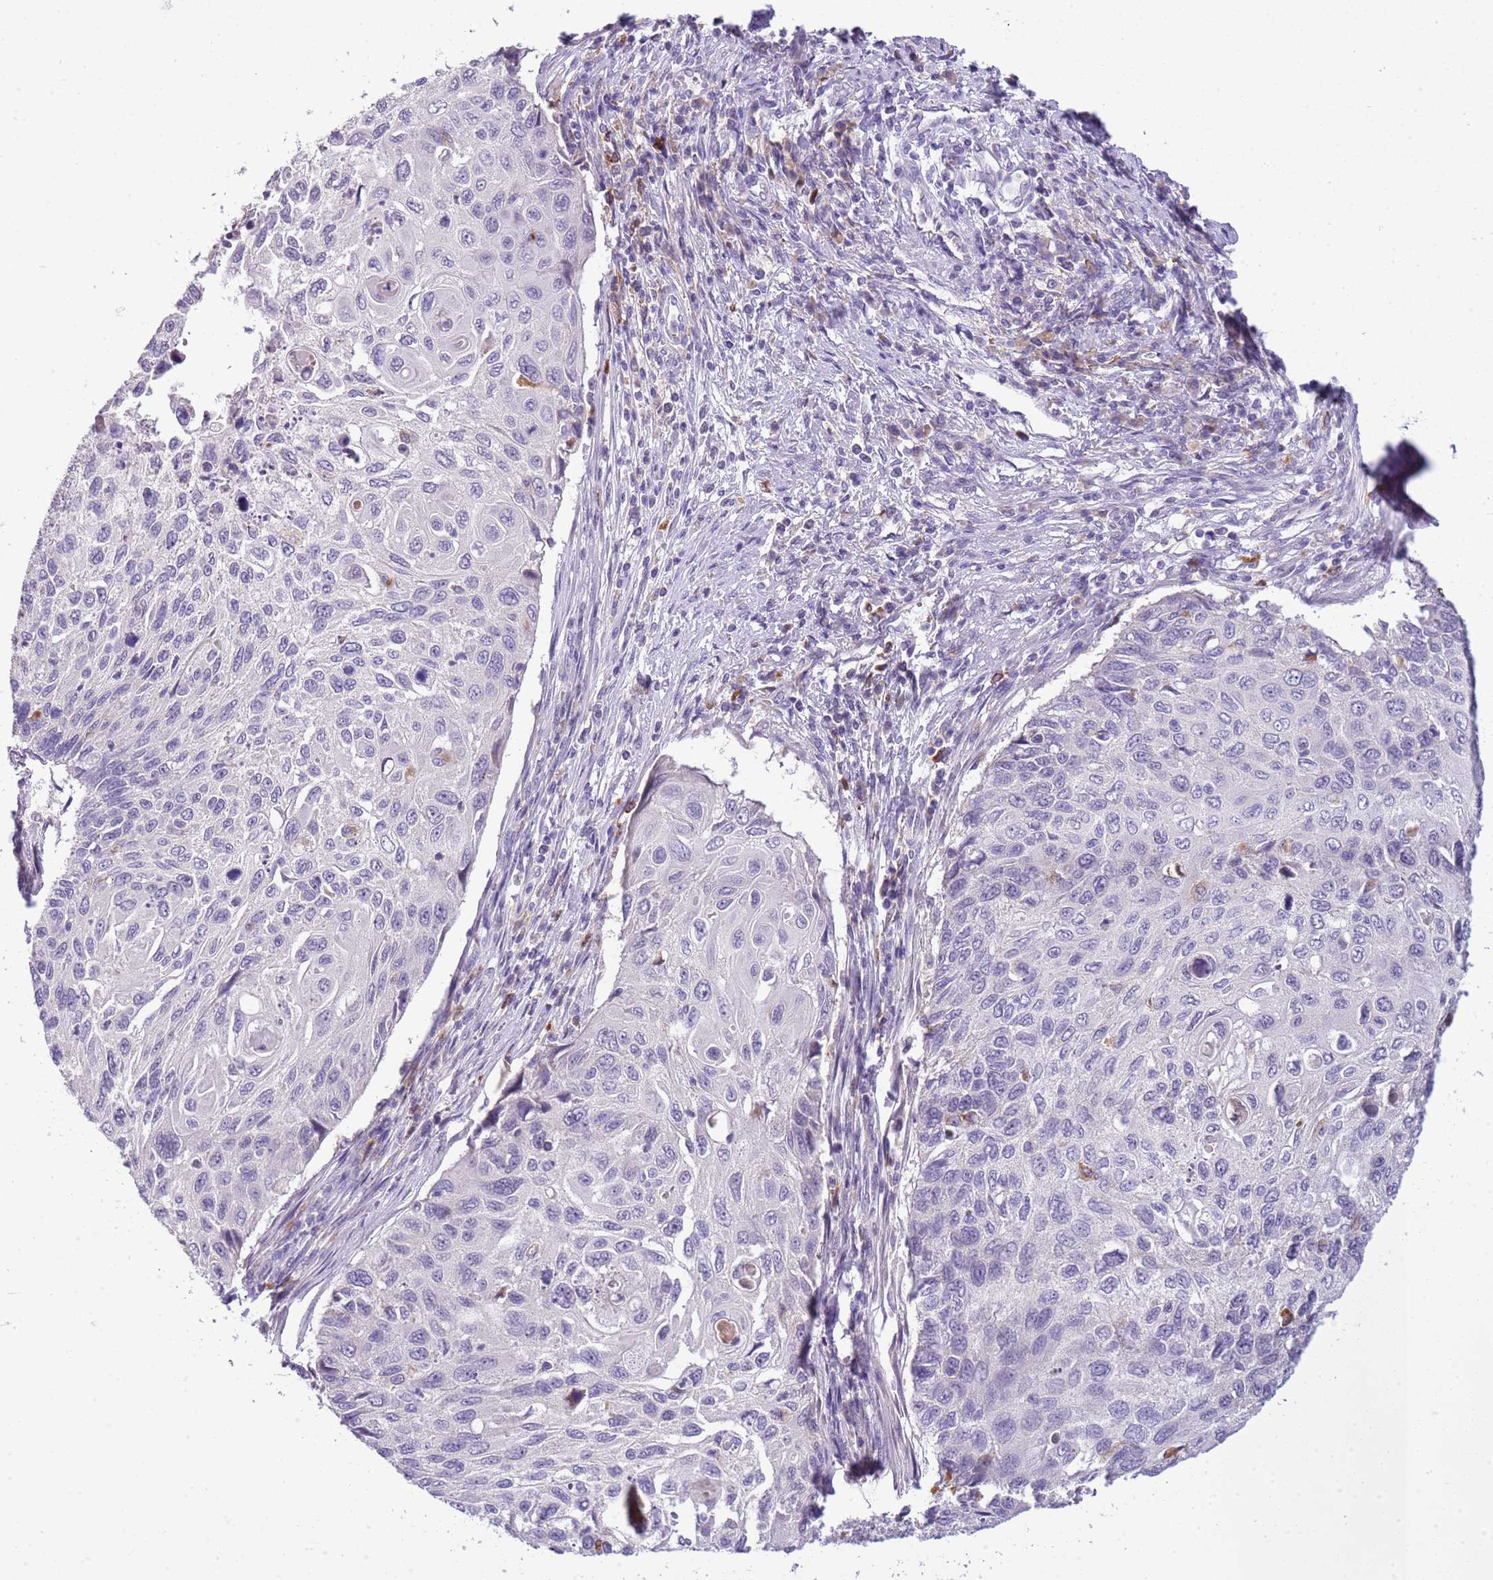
{"staining": {"intensity": "negative", "quantity": "none", "location": "none"}, "tissue": "cervical cancer", "cell_type": "Tumor cells", "image_type": "cancer", "snomed": [{"axis": "morphology", "description": "Squamous cell carcinoma, NOS"}, {"axis": "topography", "description": "Cervix"}], "caption": "DAB immunohistochemical staining of cervical cancer displays no significant positivity in tumor cells.", "gene": "SCAMP5", "patient": {"sex": "female", "age": 70}}